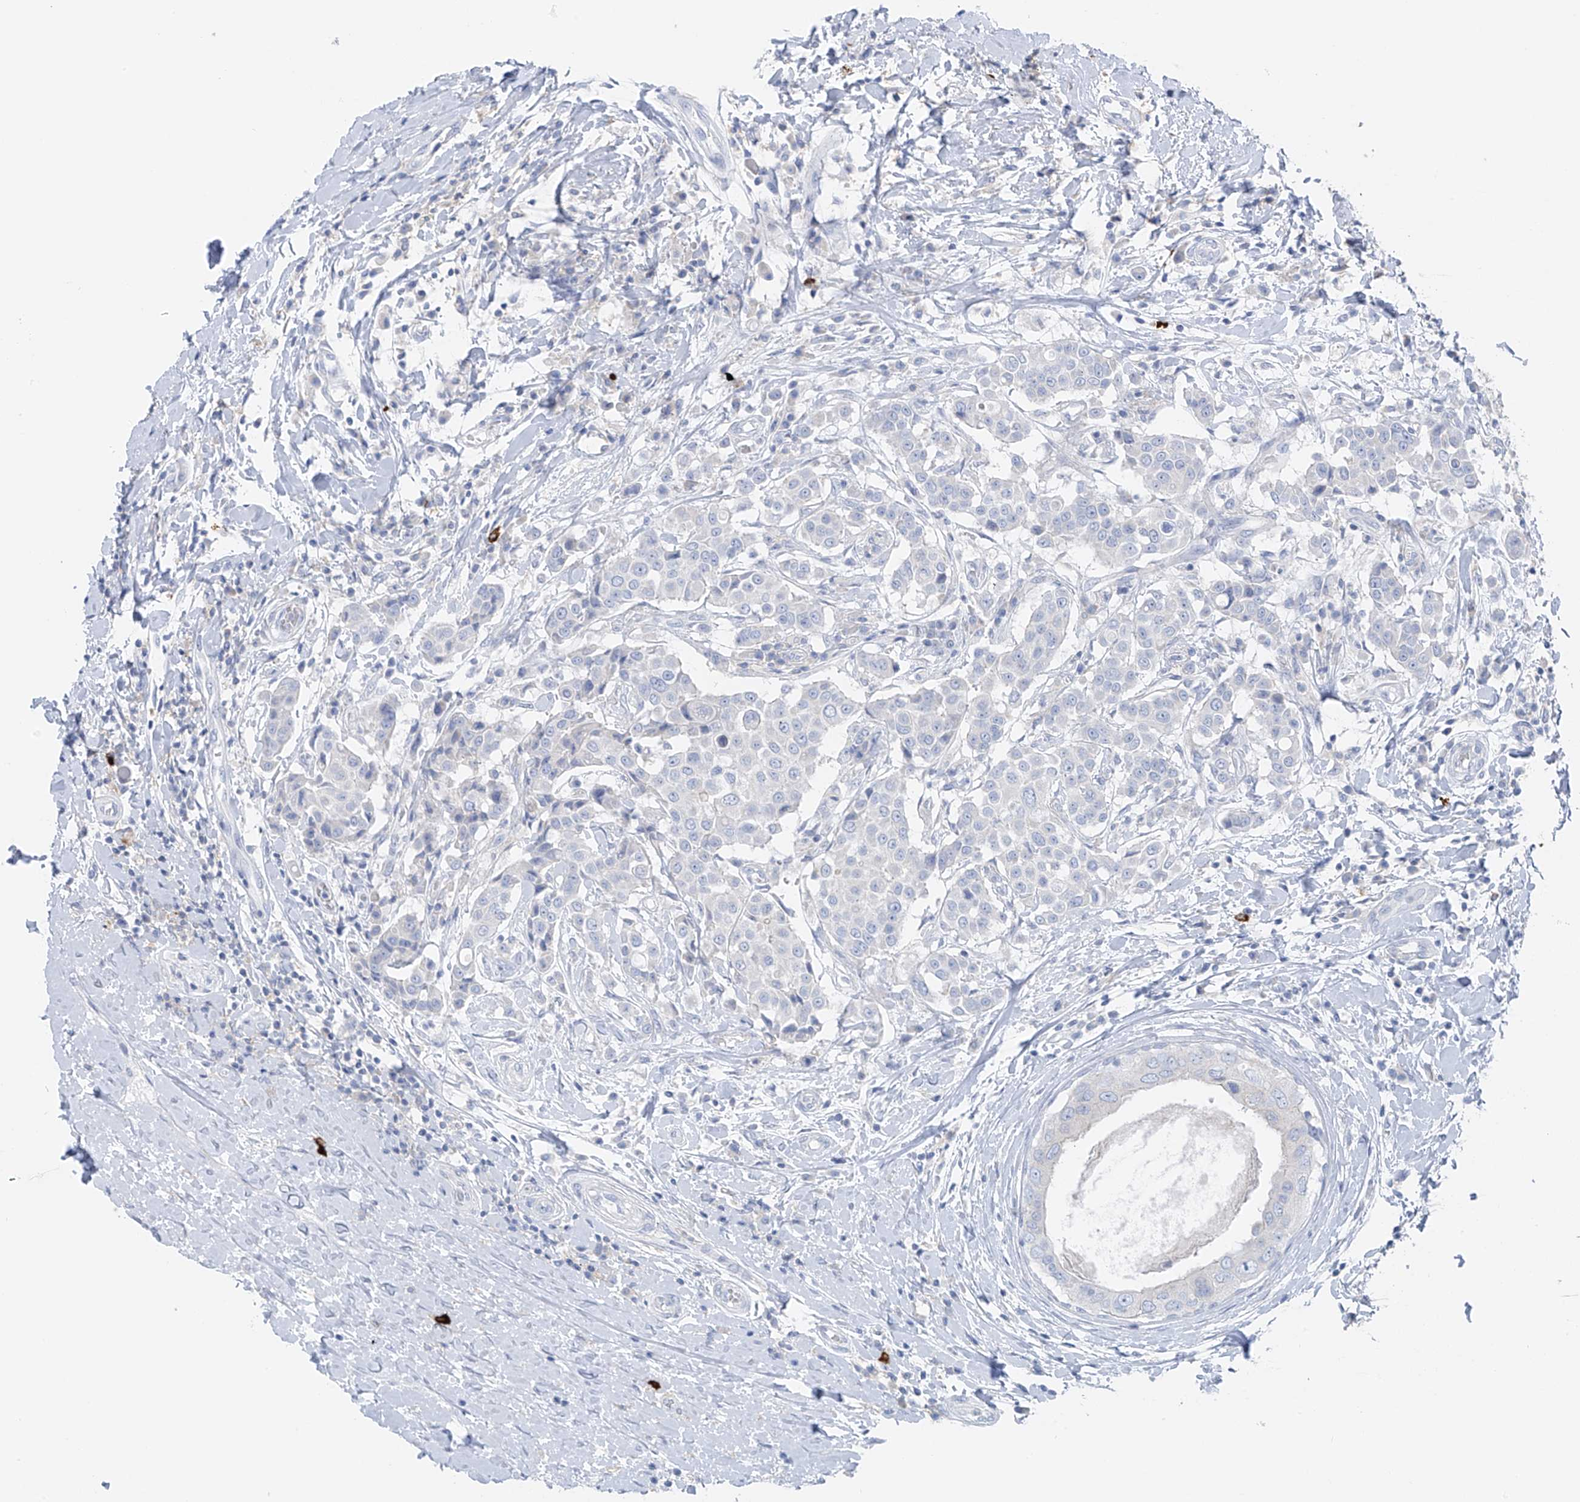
{"staining": {"intensity": "negative", "quantity": "none", "location": "none"}, "tissue": "breast cancer", "cell_type": "Tumor cells", "image_type": "cancer", "snomed": [{"axis": "morphology", "description": "Duct carcinoma"}, {"axis": "topography", "description": "Breast"}], "caption": "DAB (3,3'-diaminobenzidine) immunohistochemical staining of human breast invasive ductal carcinoma demonstrates no significant staining in tumor cells.", "gene": "POMGNT2", "patient": {"sex": "female", "age": 27}}